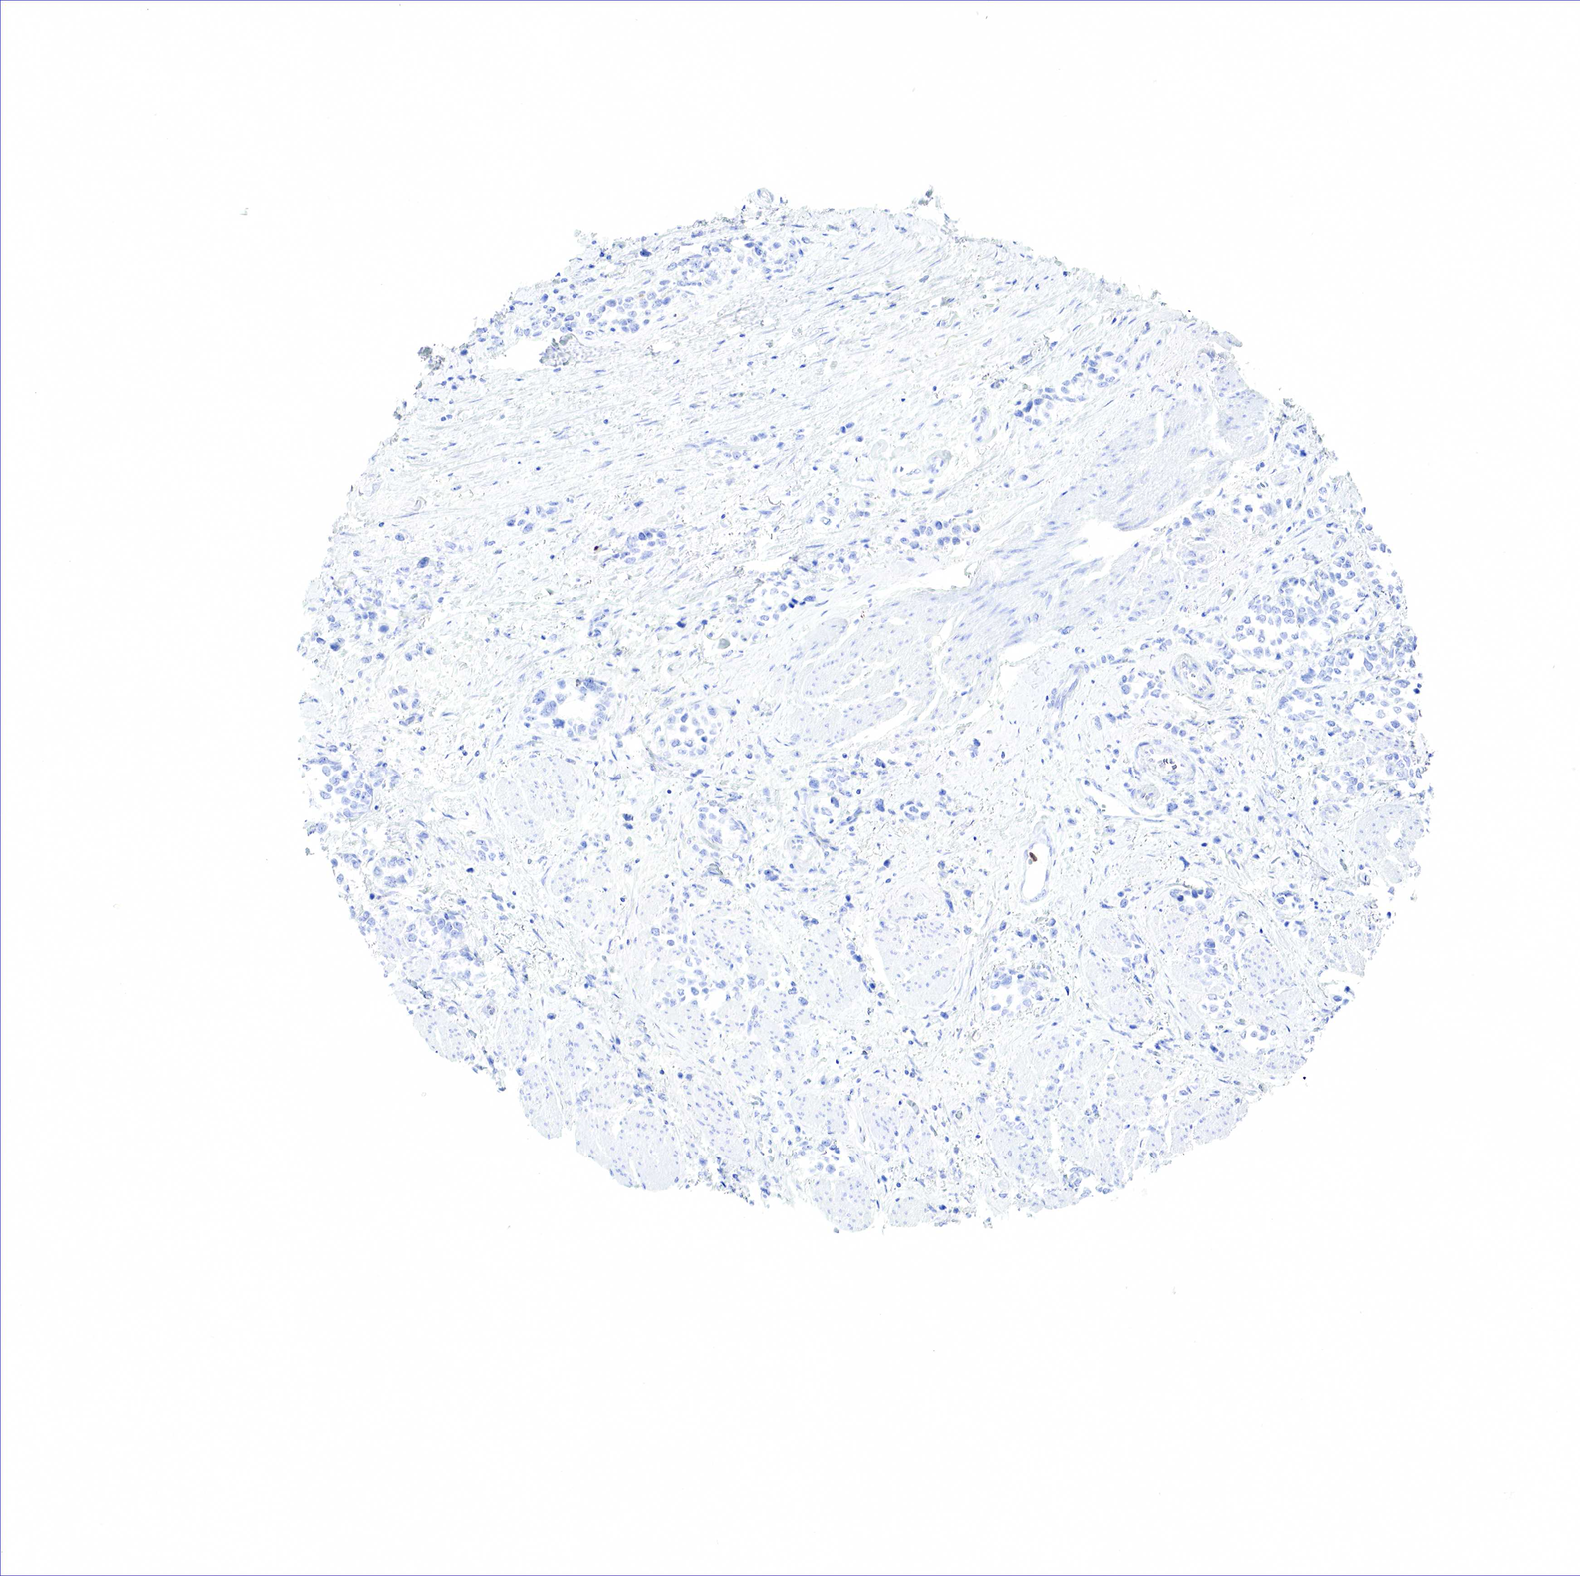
{"staining": {"intensity": "negative", "quantity": "none", "location": "none"}, "tissue": "stomach cancer", "cell_type": "Tumor cells", "image_type": "cancer", "snomed": [{"axis": "morphology", "description": "Adenocarcinoma, NOS"}, {"axis": "topography", "description": "Stomach, upper"}], "caption": "IHC image of human stomach cancer (adenocarcinoma) stained for a protein (brown), which shows no expression in tumor cells.", "gene": "TNFRSF8", "patient": {"sex": "male", "age": 76}}